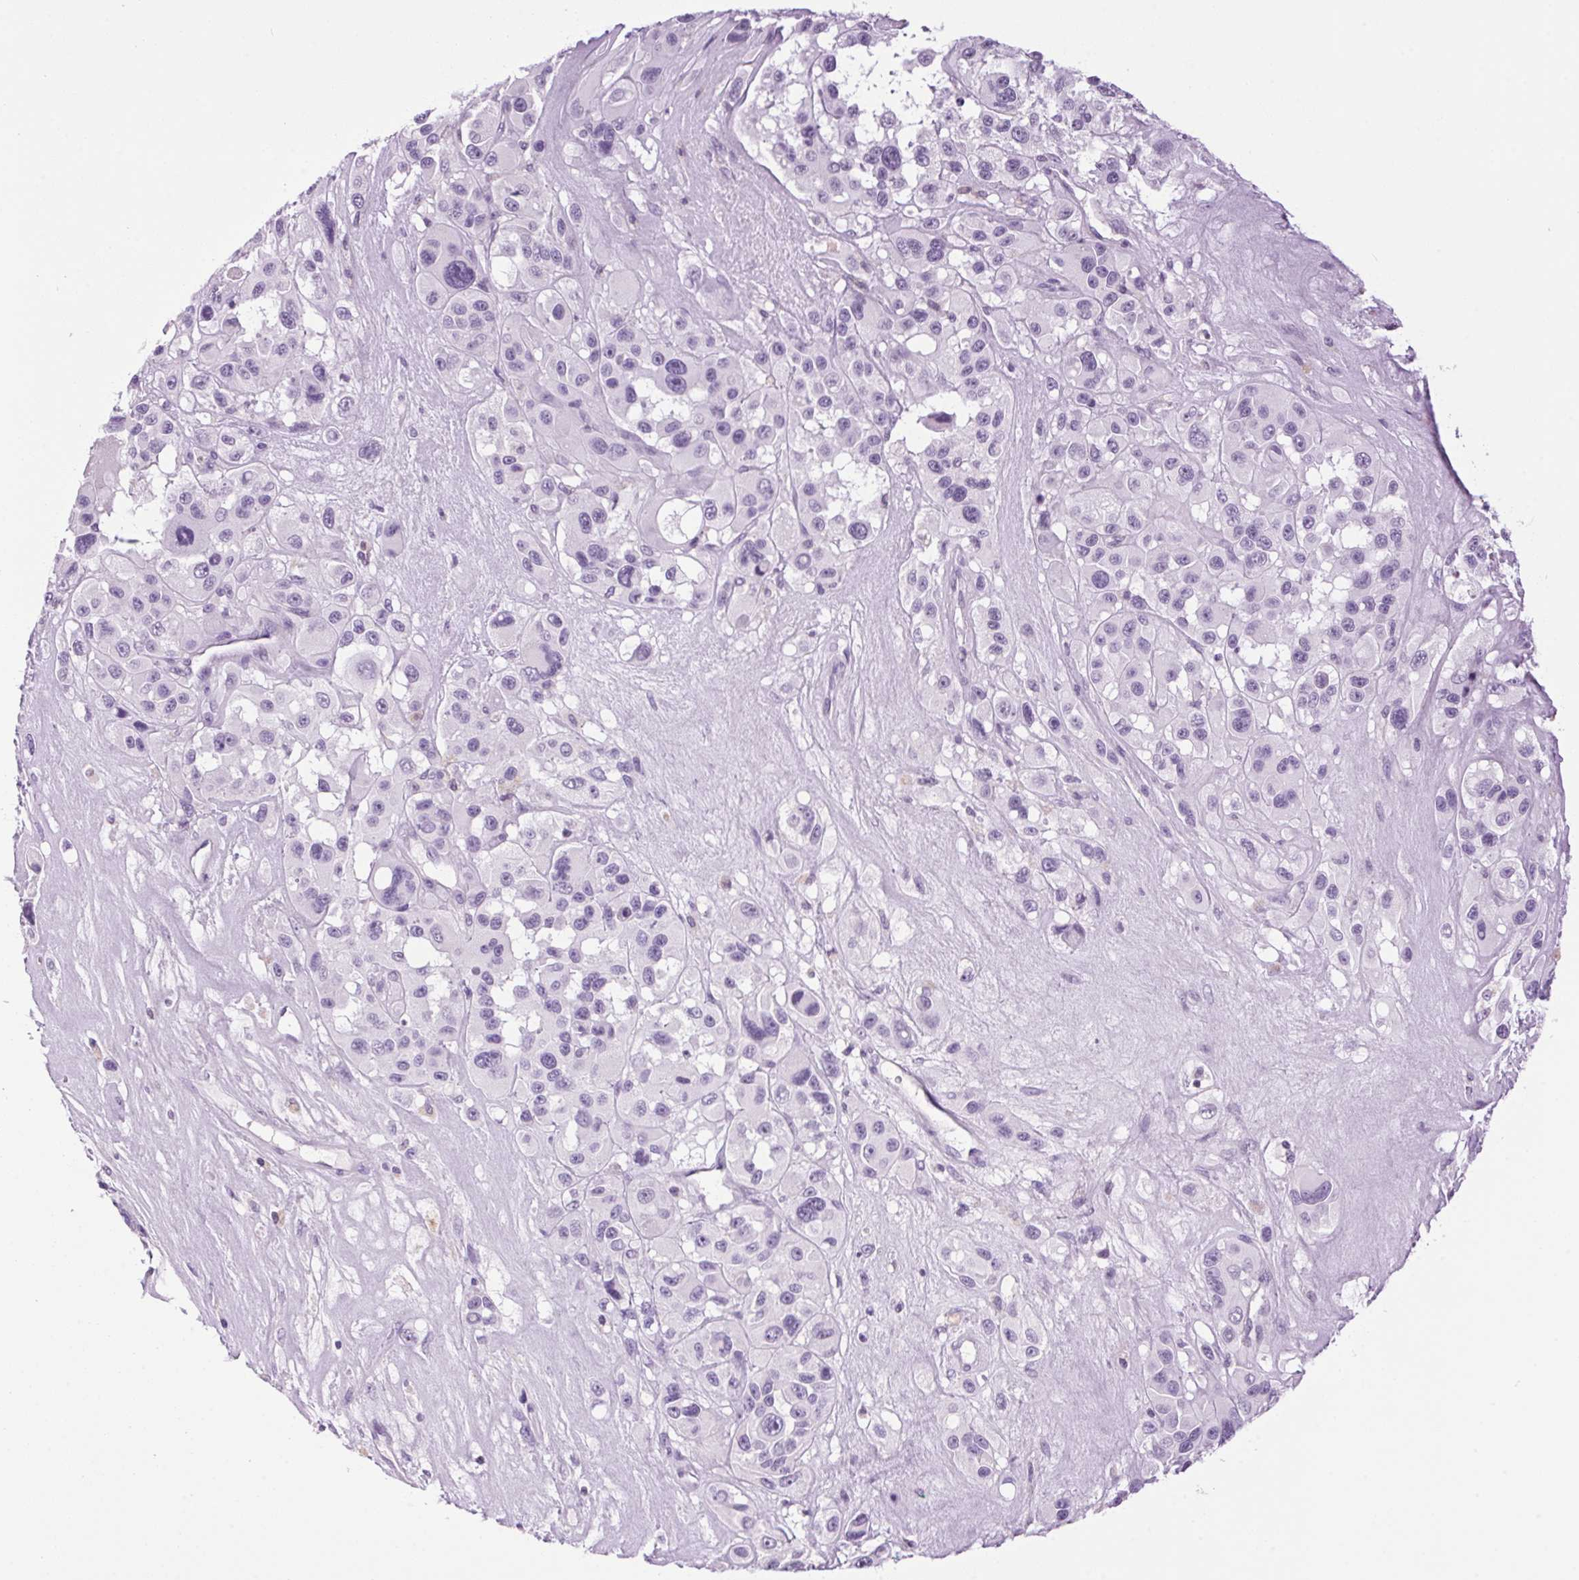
{"staining": {"intensity": "negative", "quantity": "none", "location": "none"}, "tissue": "melanoma", "cell_type": "Tumor cells", "image_type": "cancer", "snomed": [{"axis": "morphology", "description": "Malignant melanoma, Metastatic site"}, {"axis": "topography", "description": "Lymph node"}], "caption": "Immunohistochemical staining of human melanoma displays no significant staining in tumor cells. Nuclei are stained in blue.", "gene": "TMEM88B", "patient": {"sex": "female", "age": 65}}